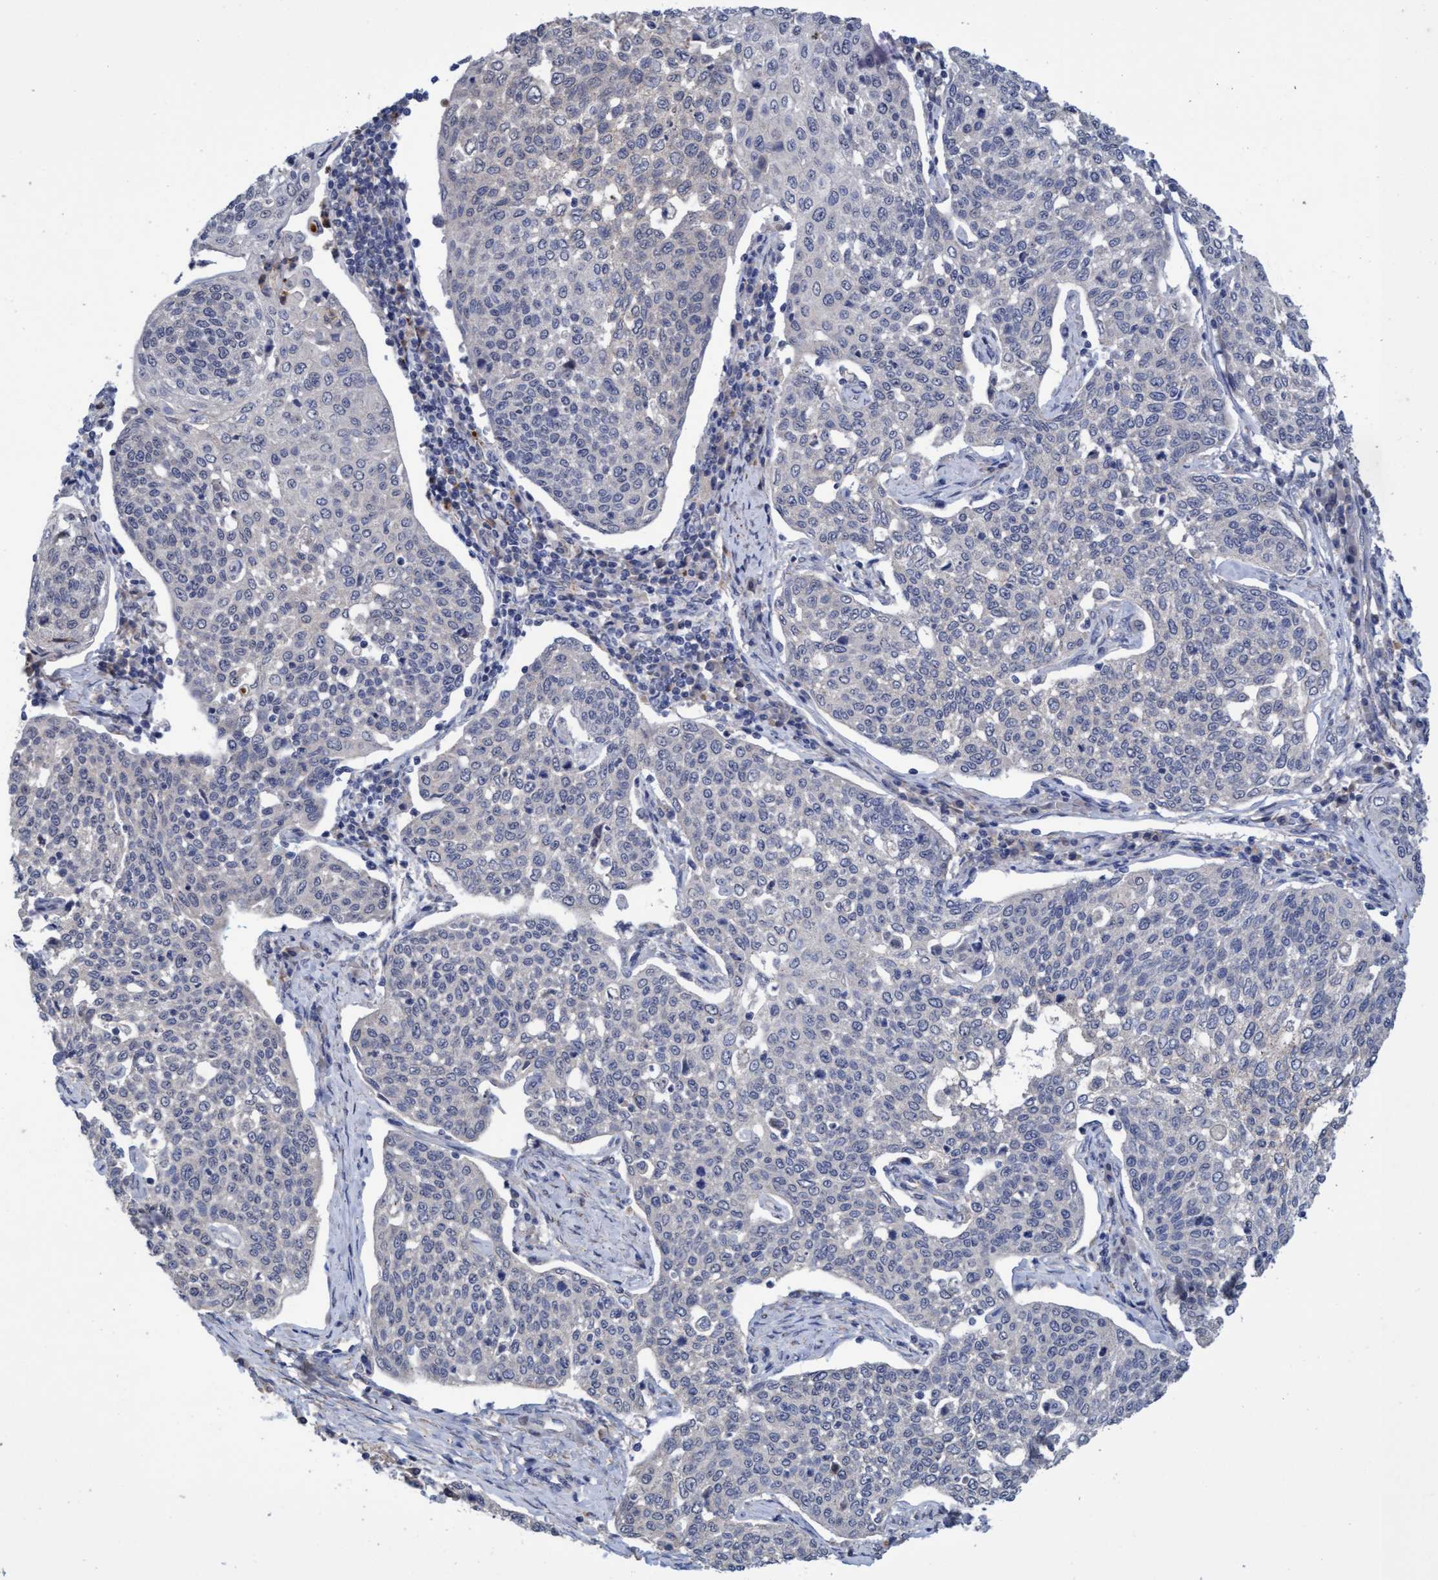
{"staining": {"intensity": "negative", "quantity": "none", "location": "none"}, "tissue": "cervical cancer", "cell_type": "Tumor cells", "image_type": "cancer", "snomed": [{"axis": "morphology", "description": "Squamous cell carcinoma, NOS"}, {"axis": "topography", "description": "Cervix"}], "caption": "High power microscopy histopathology image of an immunohistochemistry histopathology image of cervical squamous cell carcinoma, revealing no significant staining in tumor cells. (Brightfield microscopy of DAB (3,3'-diaminobenzidine) immunohistochemistry at high magnification).", "gene": "SEMA4D", "patient": {"sex": "female", "age": 34}}